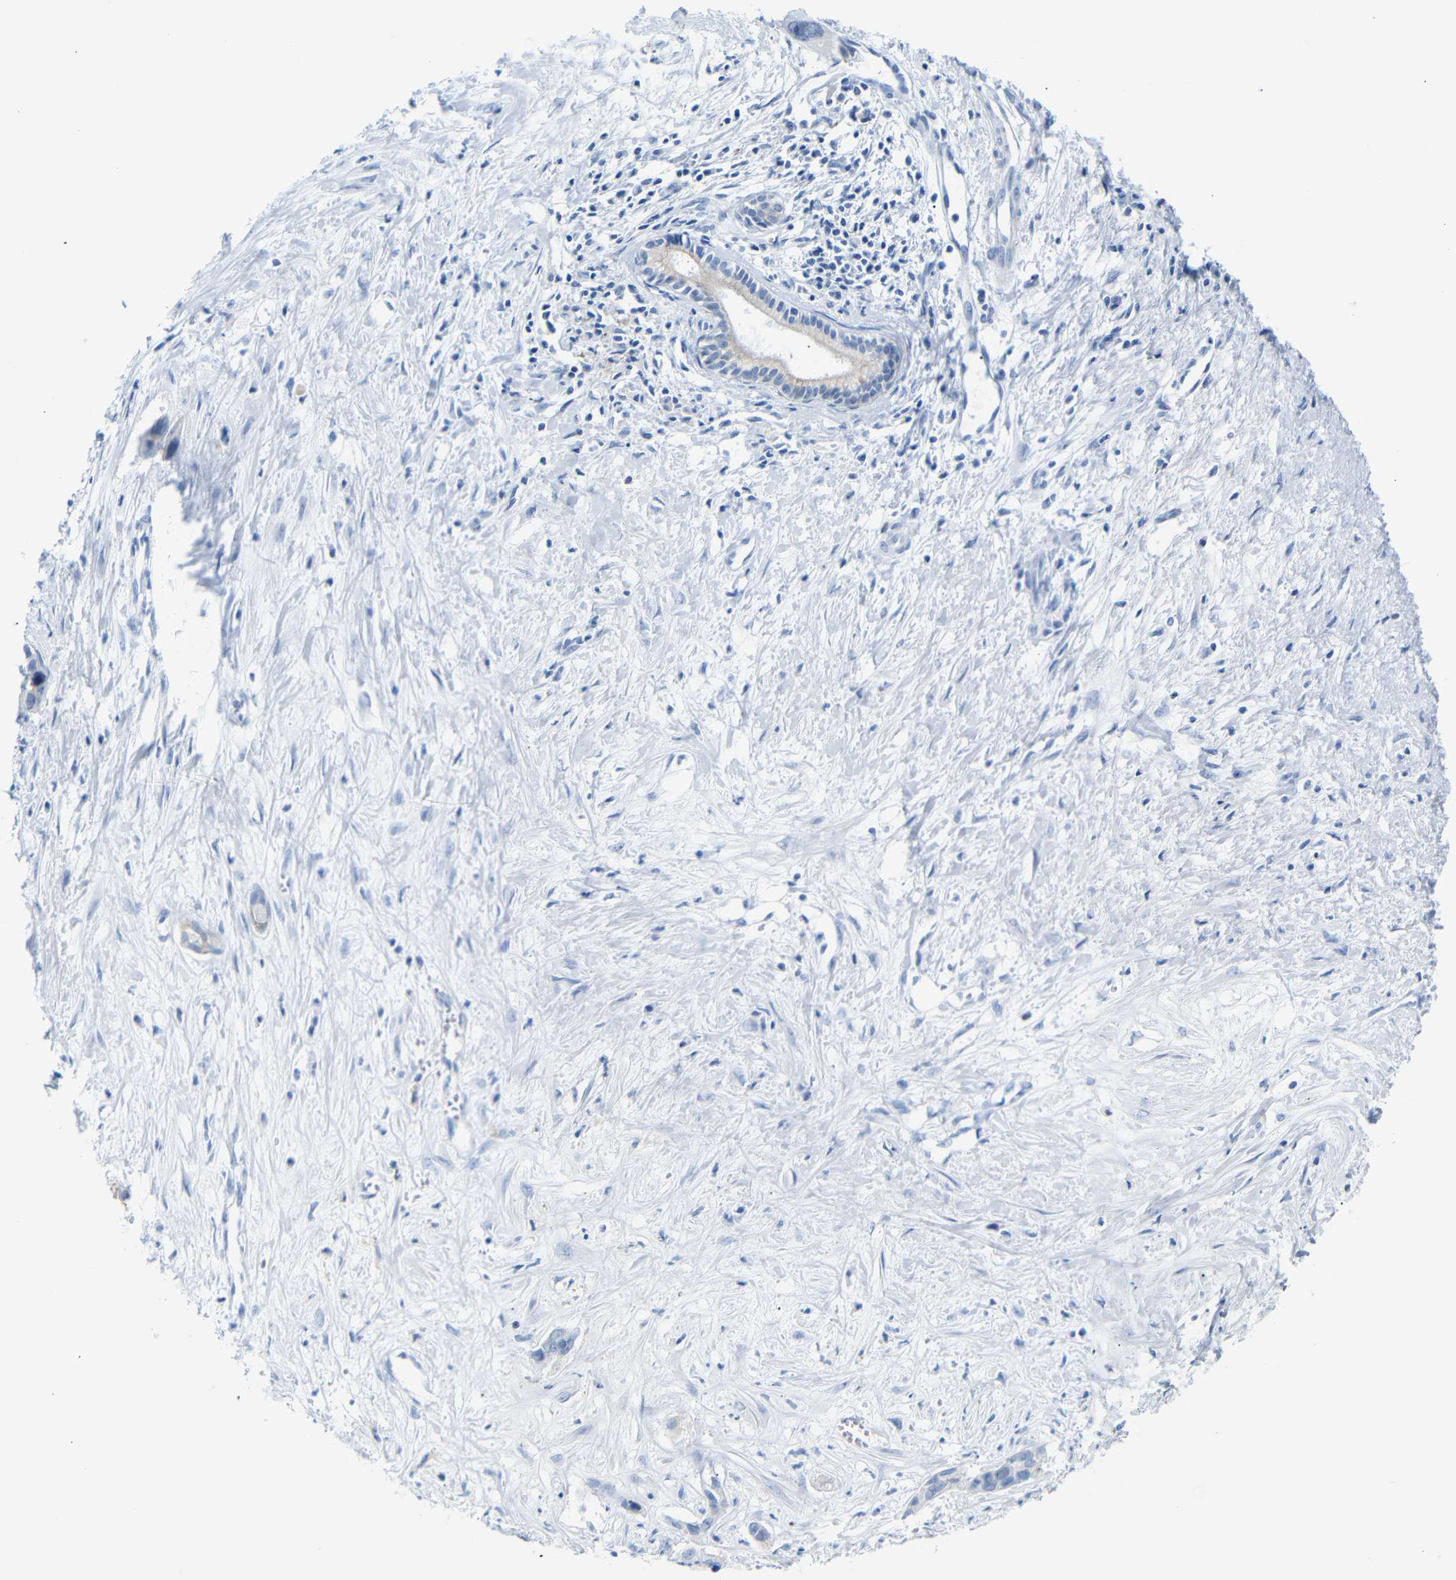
{"staining": {"intensity": "moderate", "quantity": "25%-75%", "location": "cytoplasmic/membranous"}, "tissue": "liver cancer", "cell_type": "Tumor cells", "image_type": "cancer", "snomed": [{"axis": "morphology", "description": "Cholangiocarcinoma"}, {"axis": "topography", "description": "Liver"}], "caption": "Immunohistochemistry (IHC) of liver cancer (cholangiocarcinoma) exhibits medium levels of moderate cytoplasmic/membranous positivity in approximately 25%-75% of tumor cells.", "gene": "DYNAP", "patient": {"sex": "female", "age": 65}}